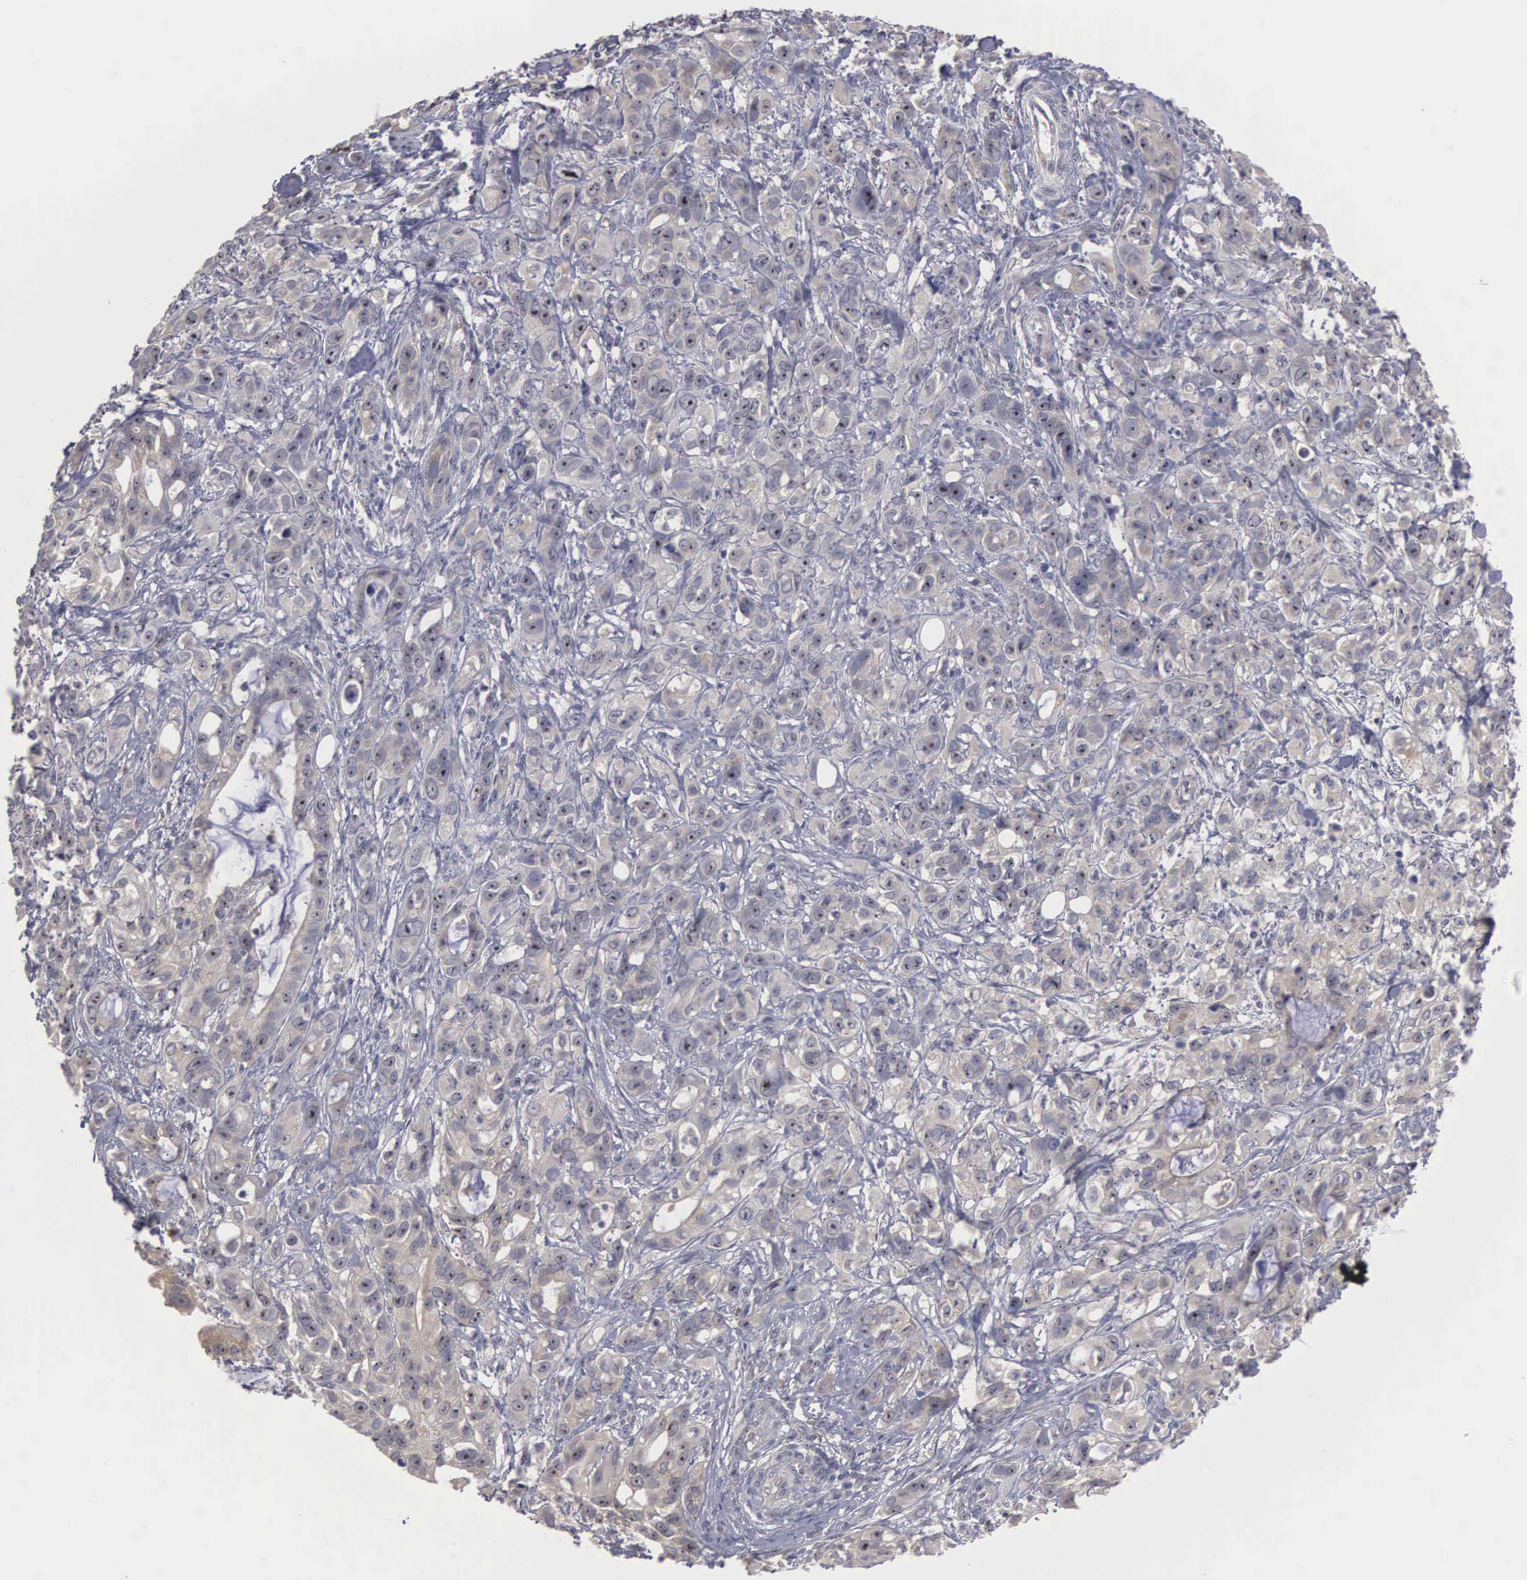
{"staining": {"intensity": "weak", "quantity": "25%-75%", "location": "cytoplasmic/membranous,nuclear"}, "tissue": "stomach cancer", "cell_type": "Tumor cells", "image_type": "cancer", "snomed": [{"axis": "morphology", "description": "Adenocarcinoma, NOS"}, {"axis": "topography", "description": "Stomach, upper"}], "caption": "A brown stain highlights weak cytoplasmic/membranous and nuclear expression of a protein in stomach cancer (adenocarcinoma) tumor cells.", "gene": "AMN", "patient": {"sex": "male", "age": 47}}